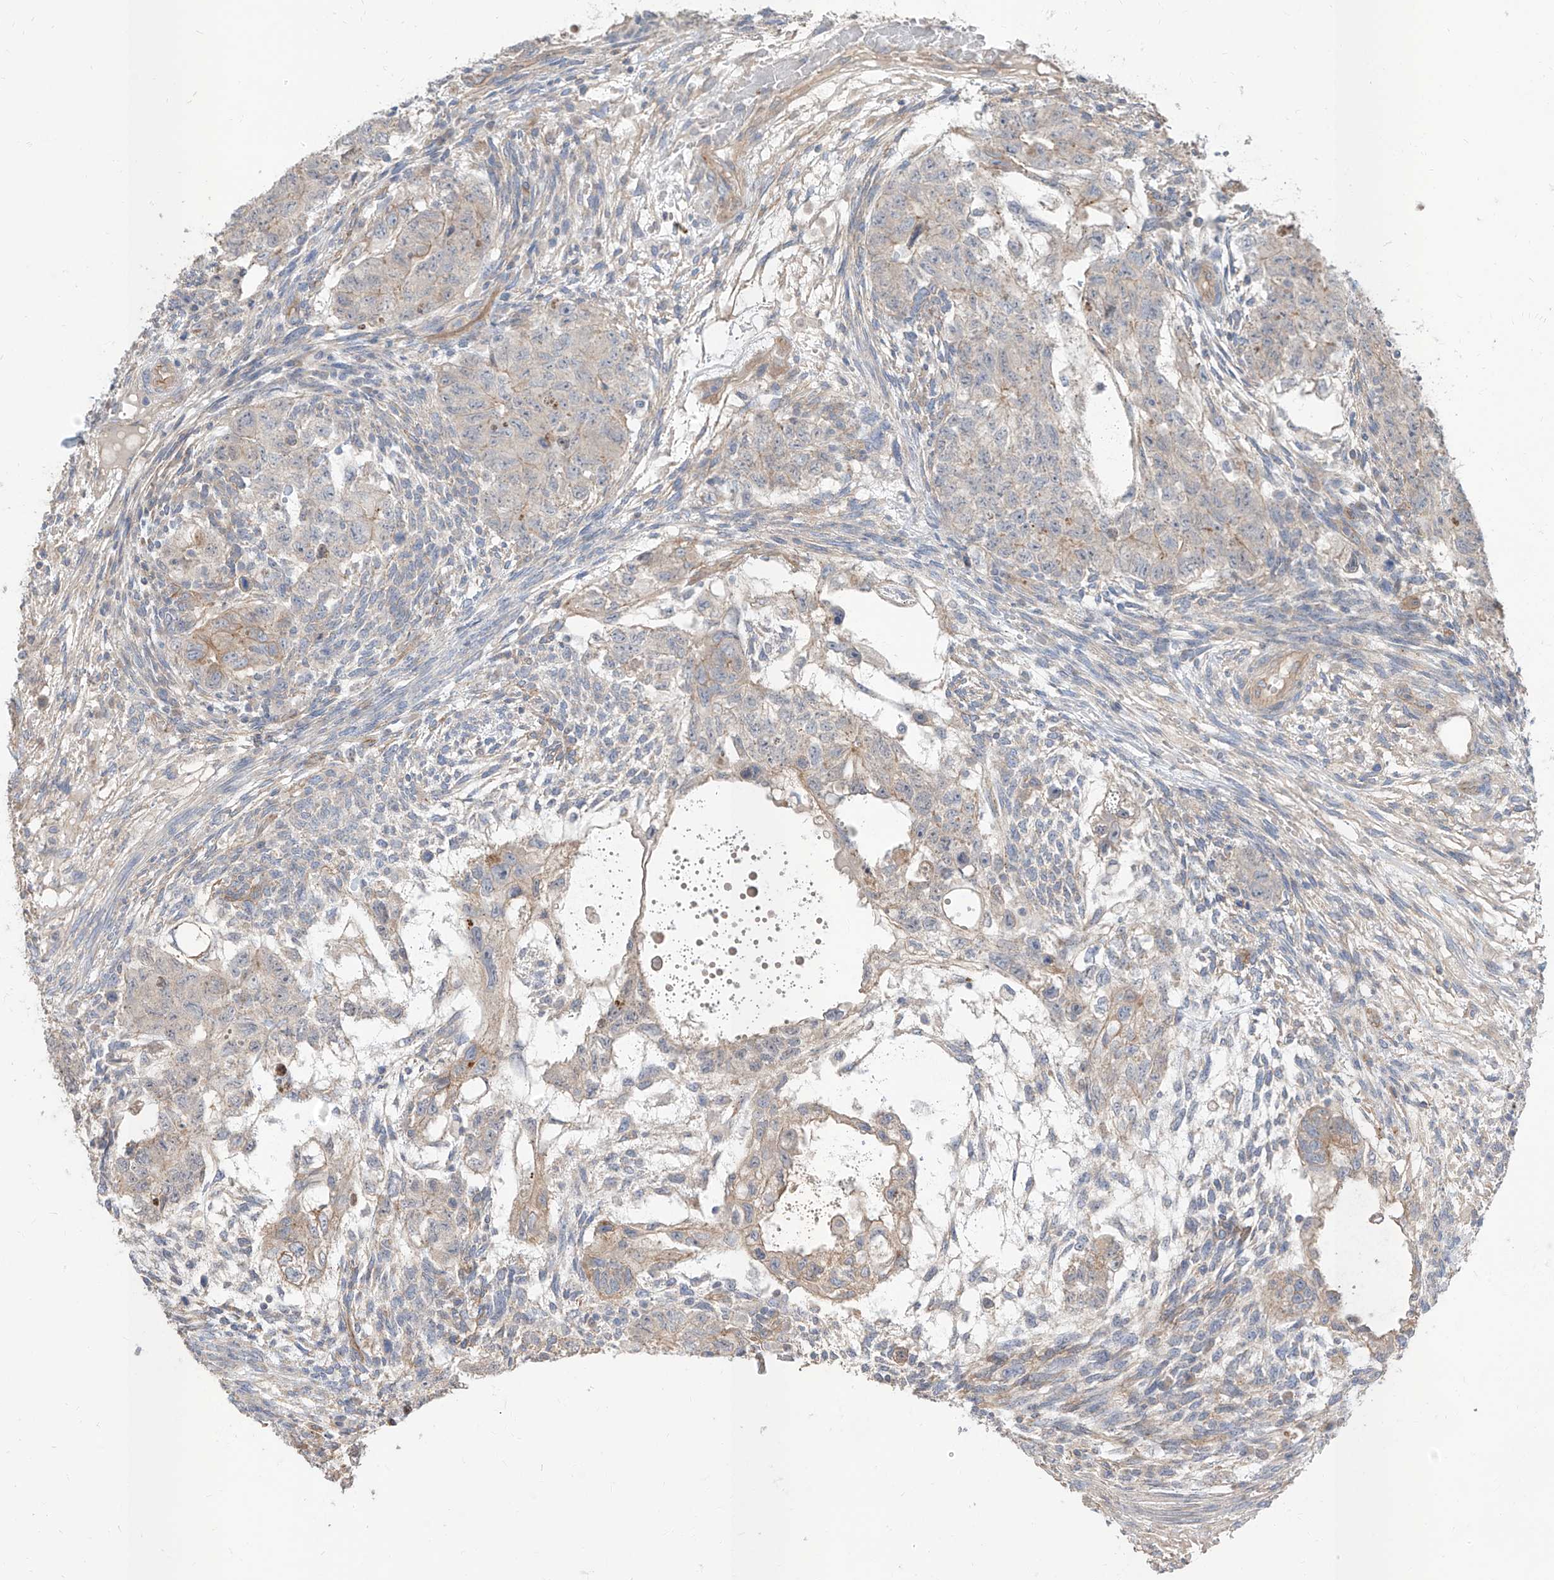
{"staining": {"intensity": "moderate", "quantity": "<25%", "location": "cytoplasmic/membranous"}, "tissue": "testis cancer", "cell_type": "Tumor cells", "image_type": "cancer", "snomed": [{"axis": "morphology", "description": "Normal tissue, NOS"}, {"axis": "morphology", "description": "Carcinoma, Embryonal, NOS"}, {"axis": "topography", "description": "Testis"}], "caption": "Moderate cytoplasmic/membranous positivity is appreciated in about <25% of tumor cells in embryonal carcinoma (testis).", "gene": "EPHX4", "patient": {"sex": "male", "age": 36}}